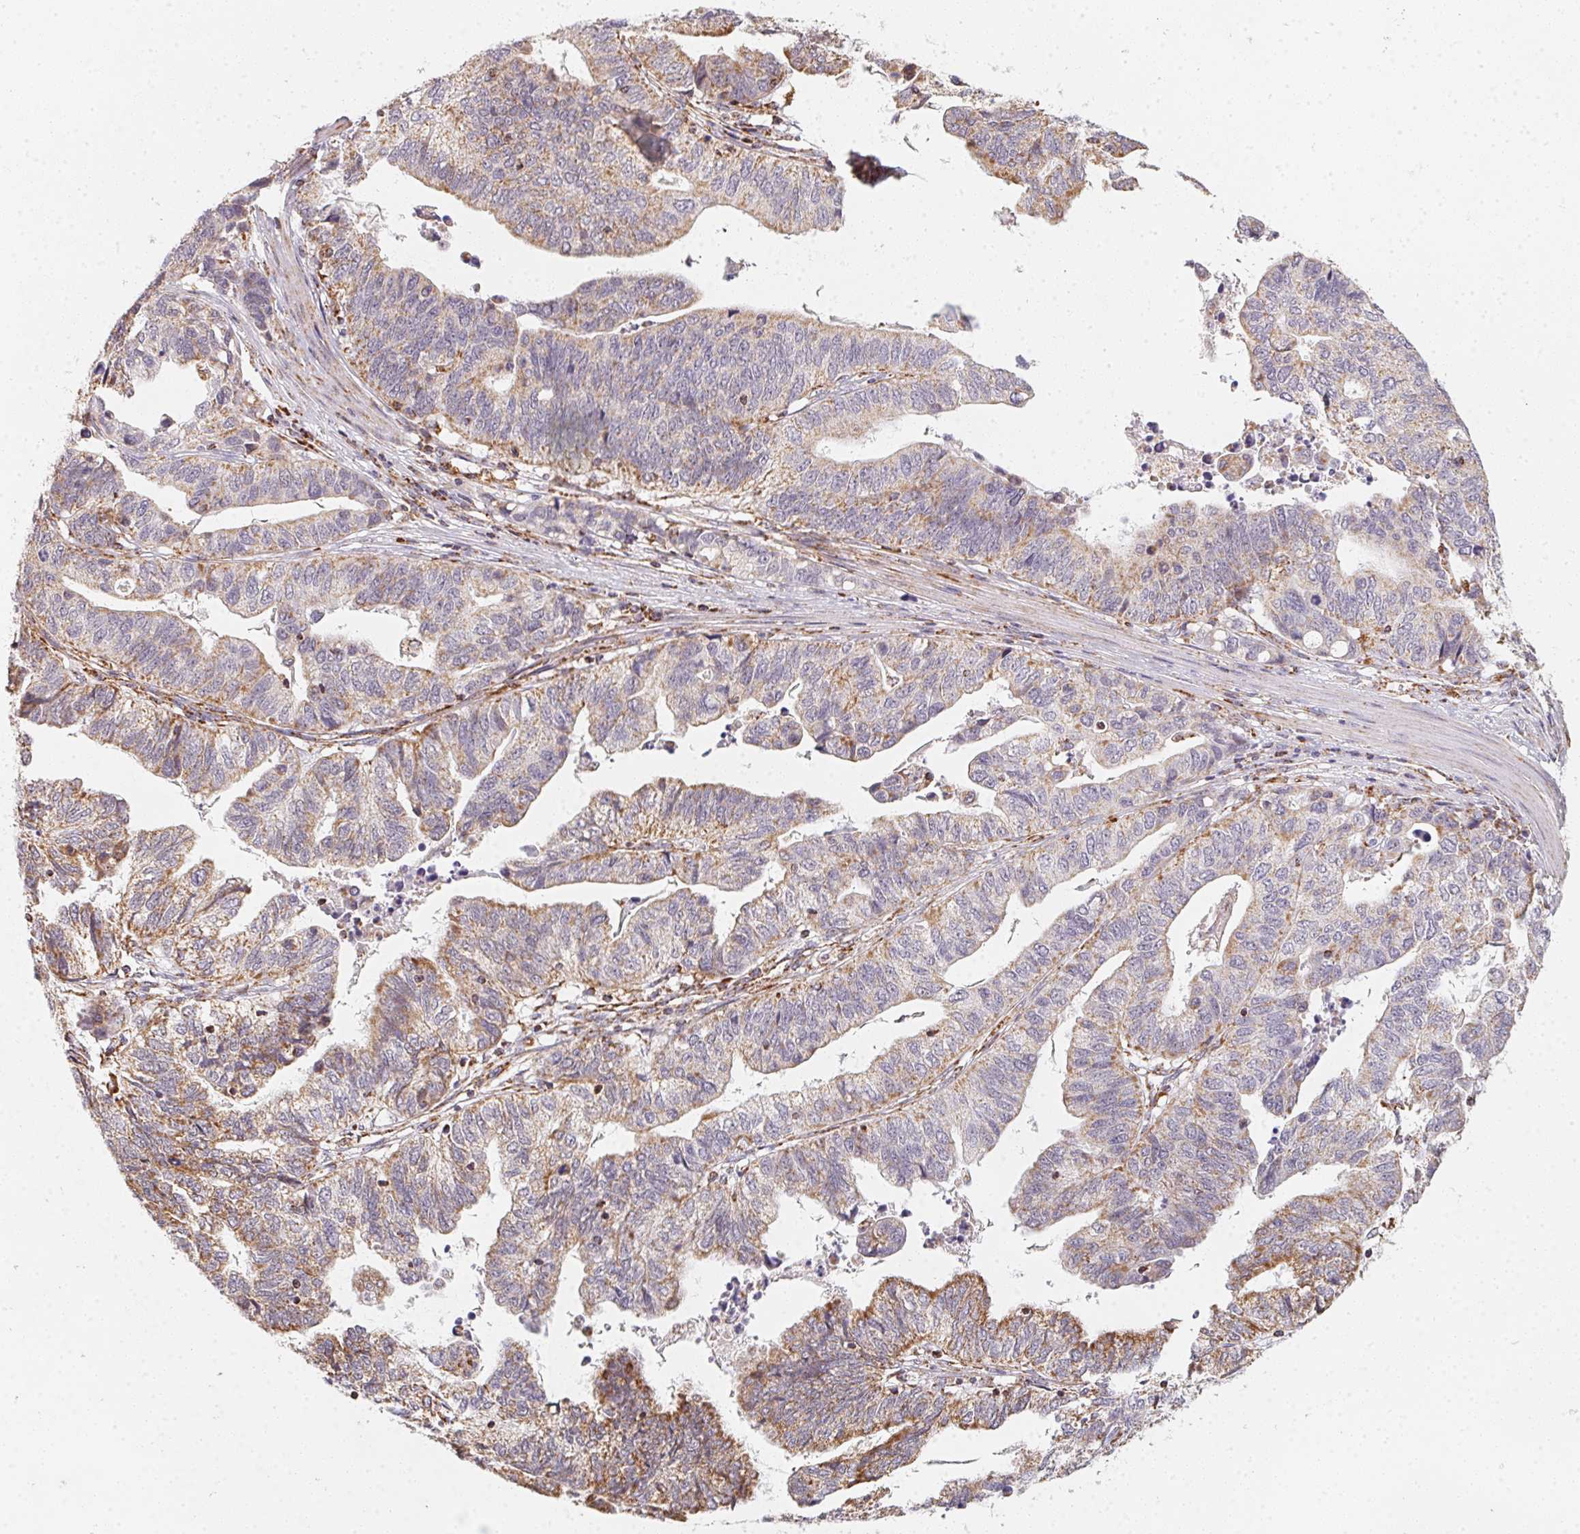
{"staining": {"intensity": "moderate", "quantity": "<25%", "location": "cytoplasmic/membranous"}, "tissue": "stomach cancer", "cell_type": "Tumor cells", "image_type": "cancer", "snomed": [{"axis": "morphology", "description": "Adenocarcinoma, NOS"}, {"axis": "topography", "description": "Stomach, upper"}], "caption": "A brown stain highlights moderate cytoplasmic/membranous positivity of a protein in human adenocarcinoma (stomach) tumor cells.", "gene": "NDUFS6", "patient": {"sex": "female", "age": 67}}